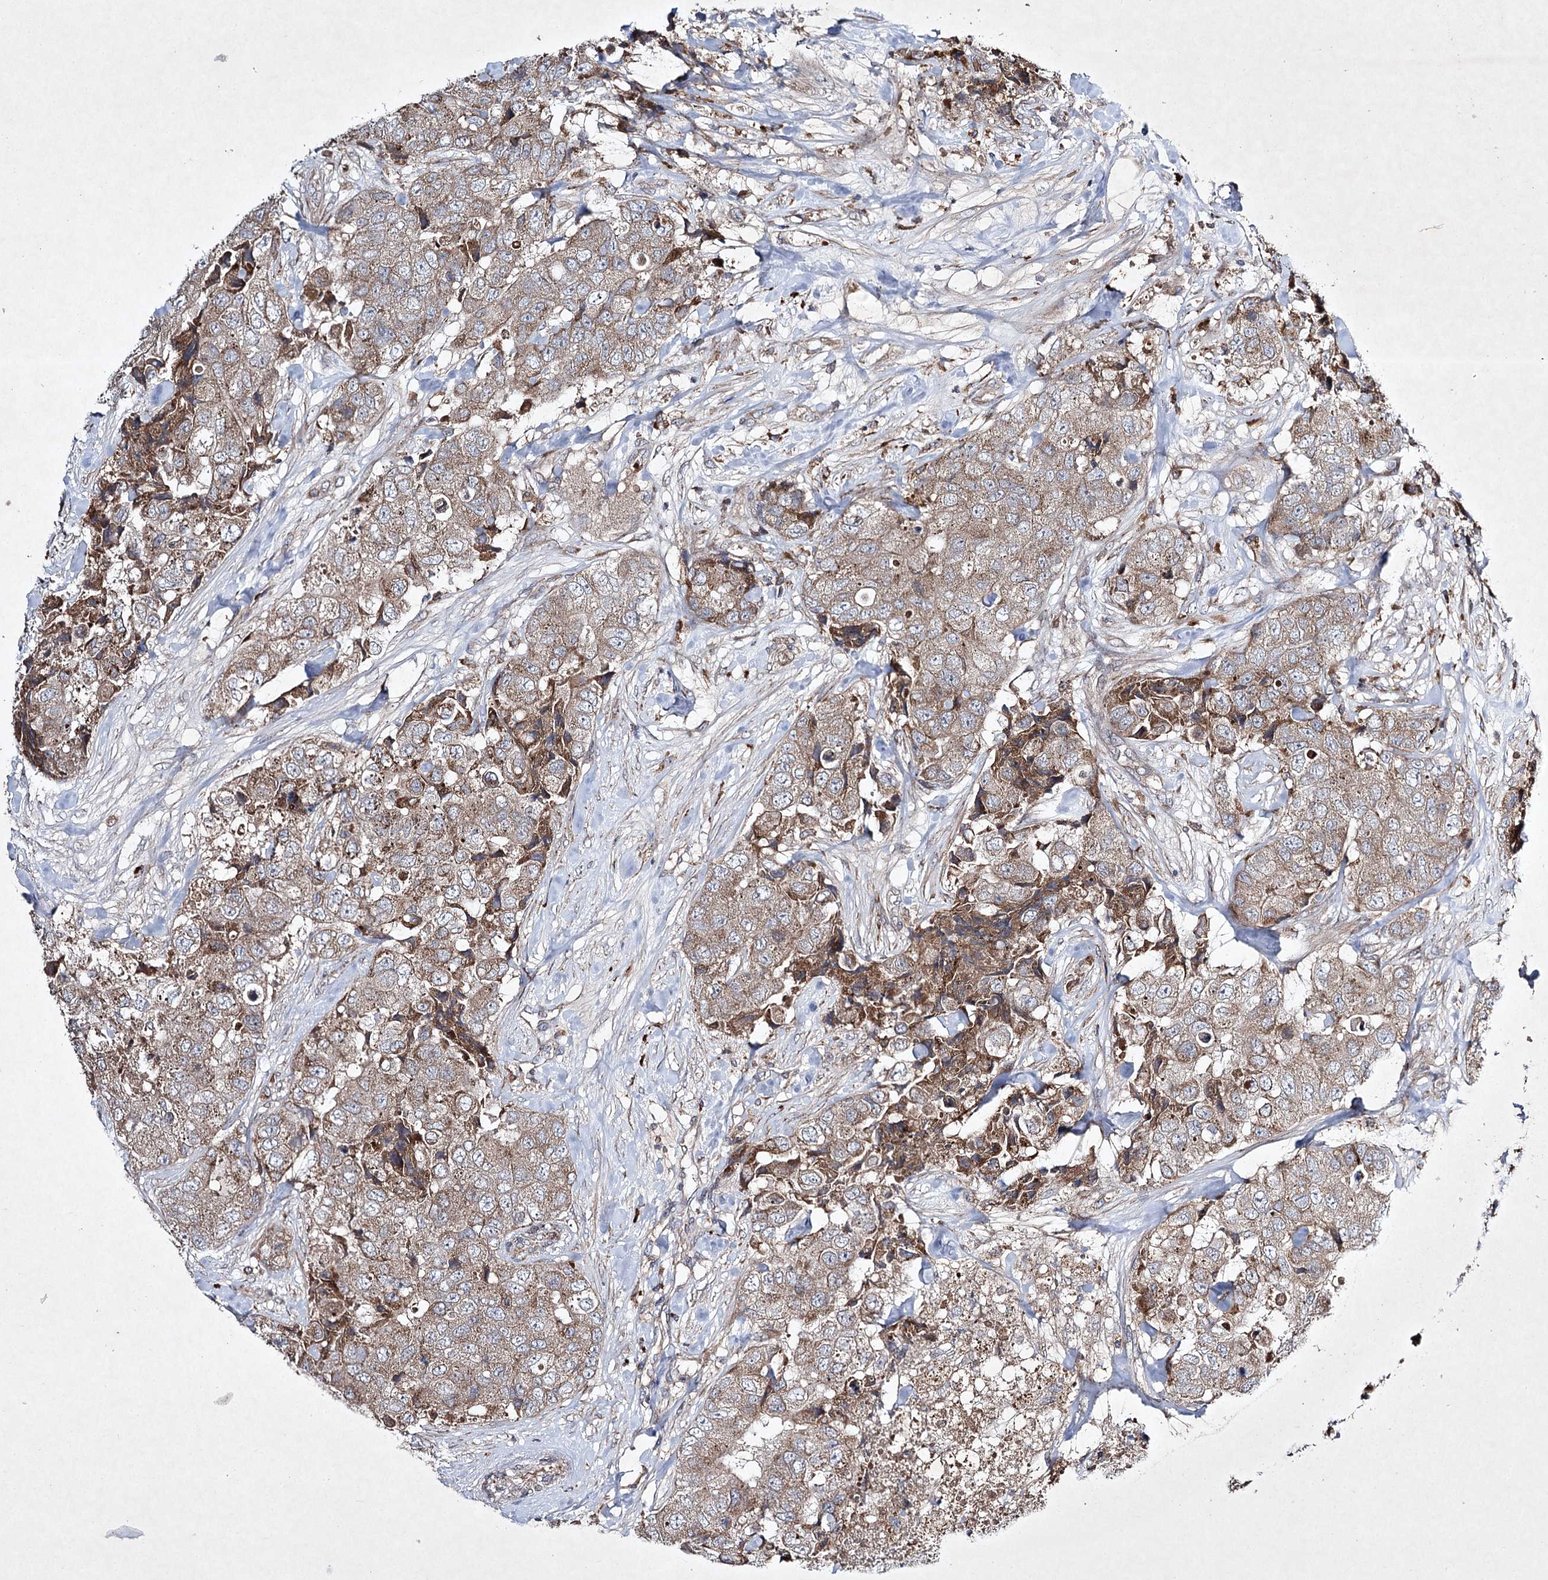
{"staining": {"intensity": "moderate", "quantity": ">75%", "location": "cytoplasmic/membranous"}, "tissue": "breast cancer", "cell_type": "Tumor cells", "image_type": "cancer", "snomed": [{"axis": "morphology", "description": "Duct carcinoma"}, {"axis": "topography", "description": "Breast"}], "caption": "IHC of invasive ductal carcinoma (breast) reveals medium levels of moderate cytoplasmic/membranous positivity in approximately >75% of tumor cells.", "gene": "ALG9", "patient": {"sex": "female", "age": 62}}